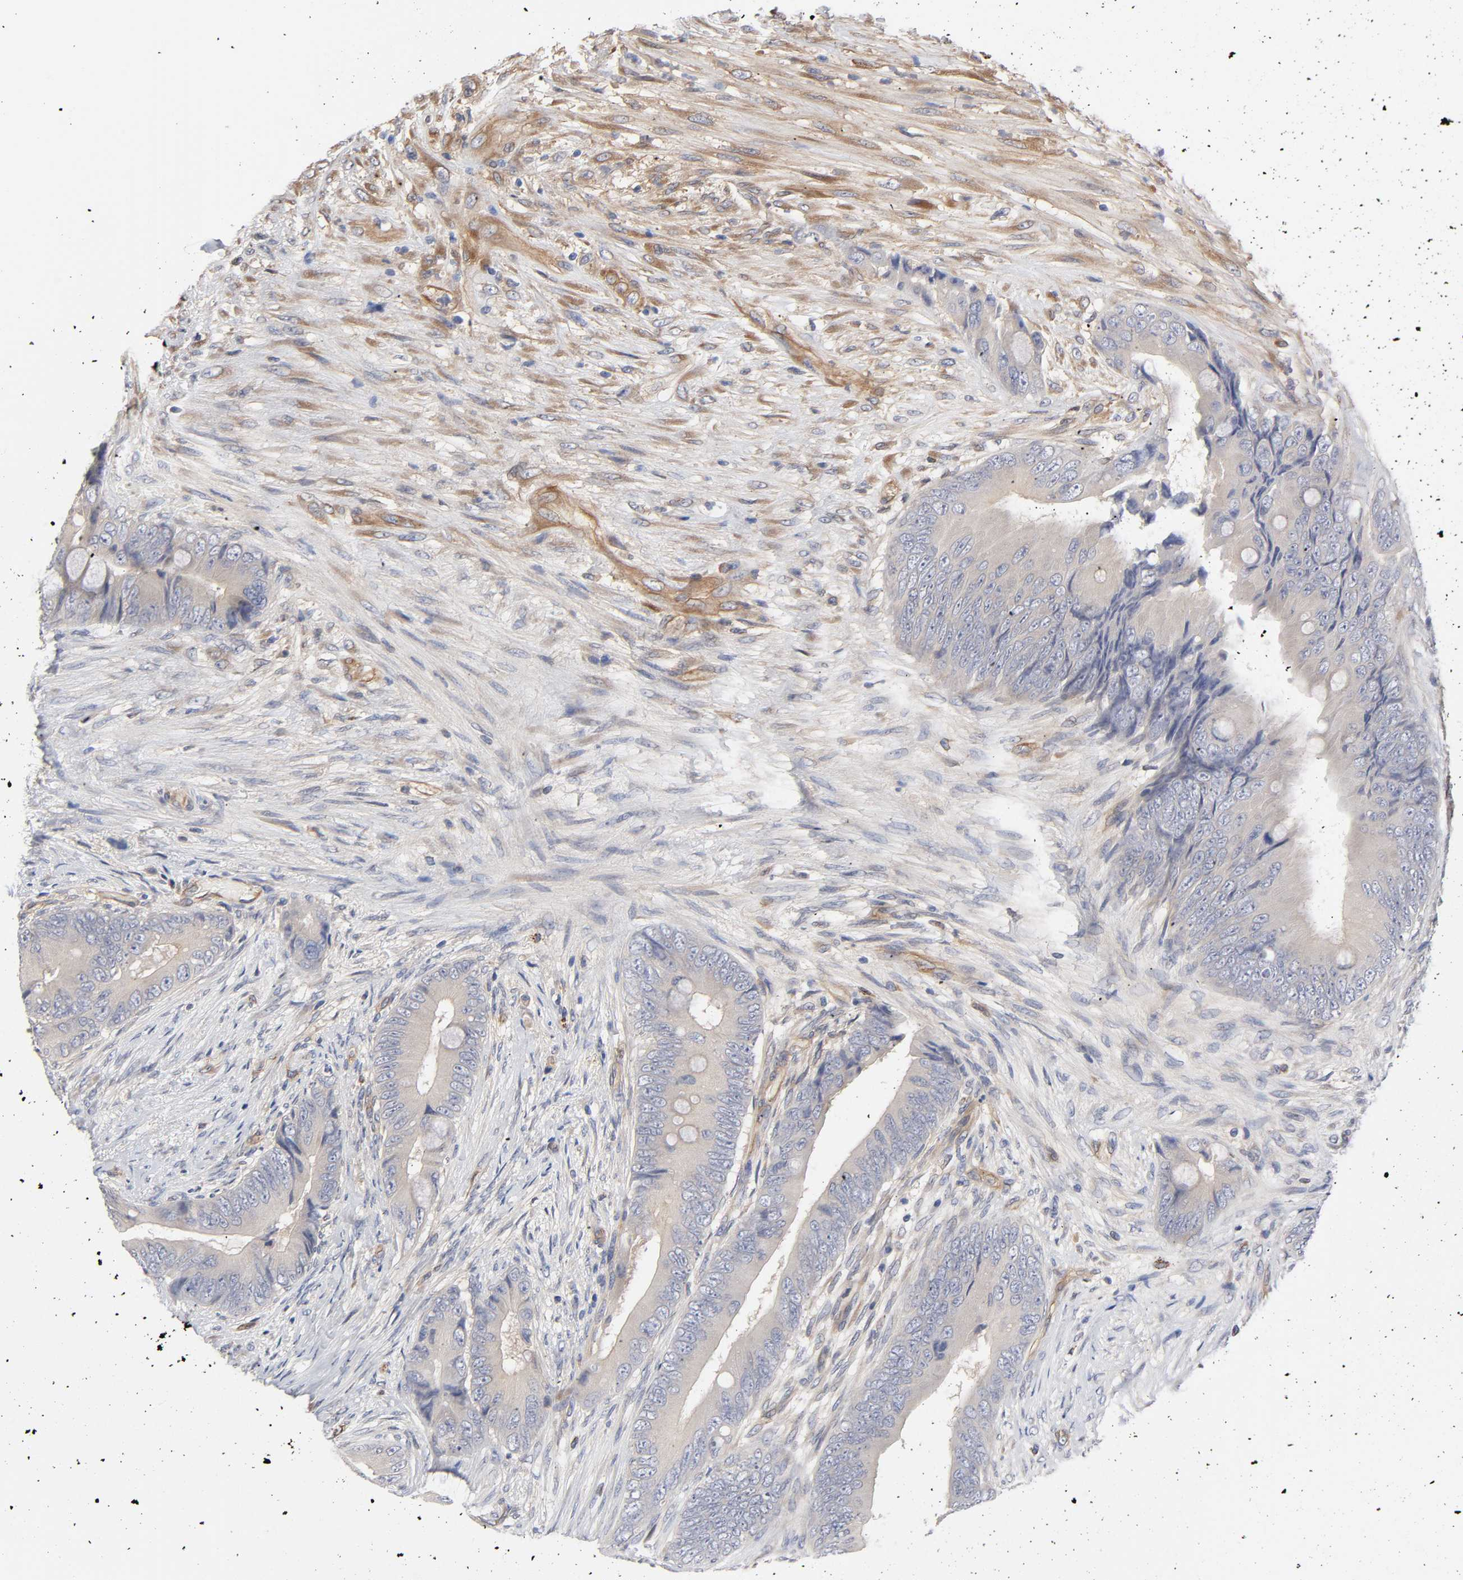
{"staining": {"intensity": "negative", "quantity": "none", "location": "none"}, "tissue": "colorectal cancer", "cell_type": "Tumor cells", "image_type": "cancer", "snomed": [{"axis": "morphology", "description": "Adenocarcinoma, NOS"}, {"axis": "topography", "description": "Rectum"}], "caption": "This is an IHC image of colorectal adenocarcinoma. There is no expression in tumor cells.", "gene": "RAB13", "patient": {"sex": "female", "age": 77}}